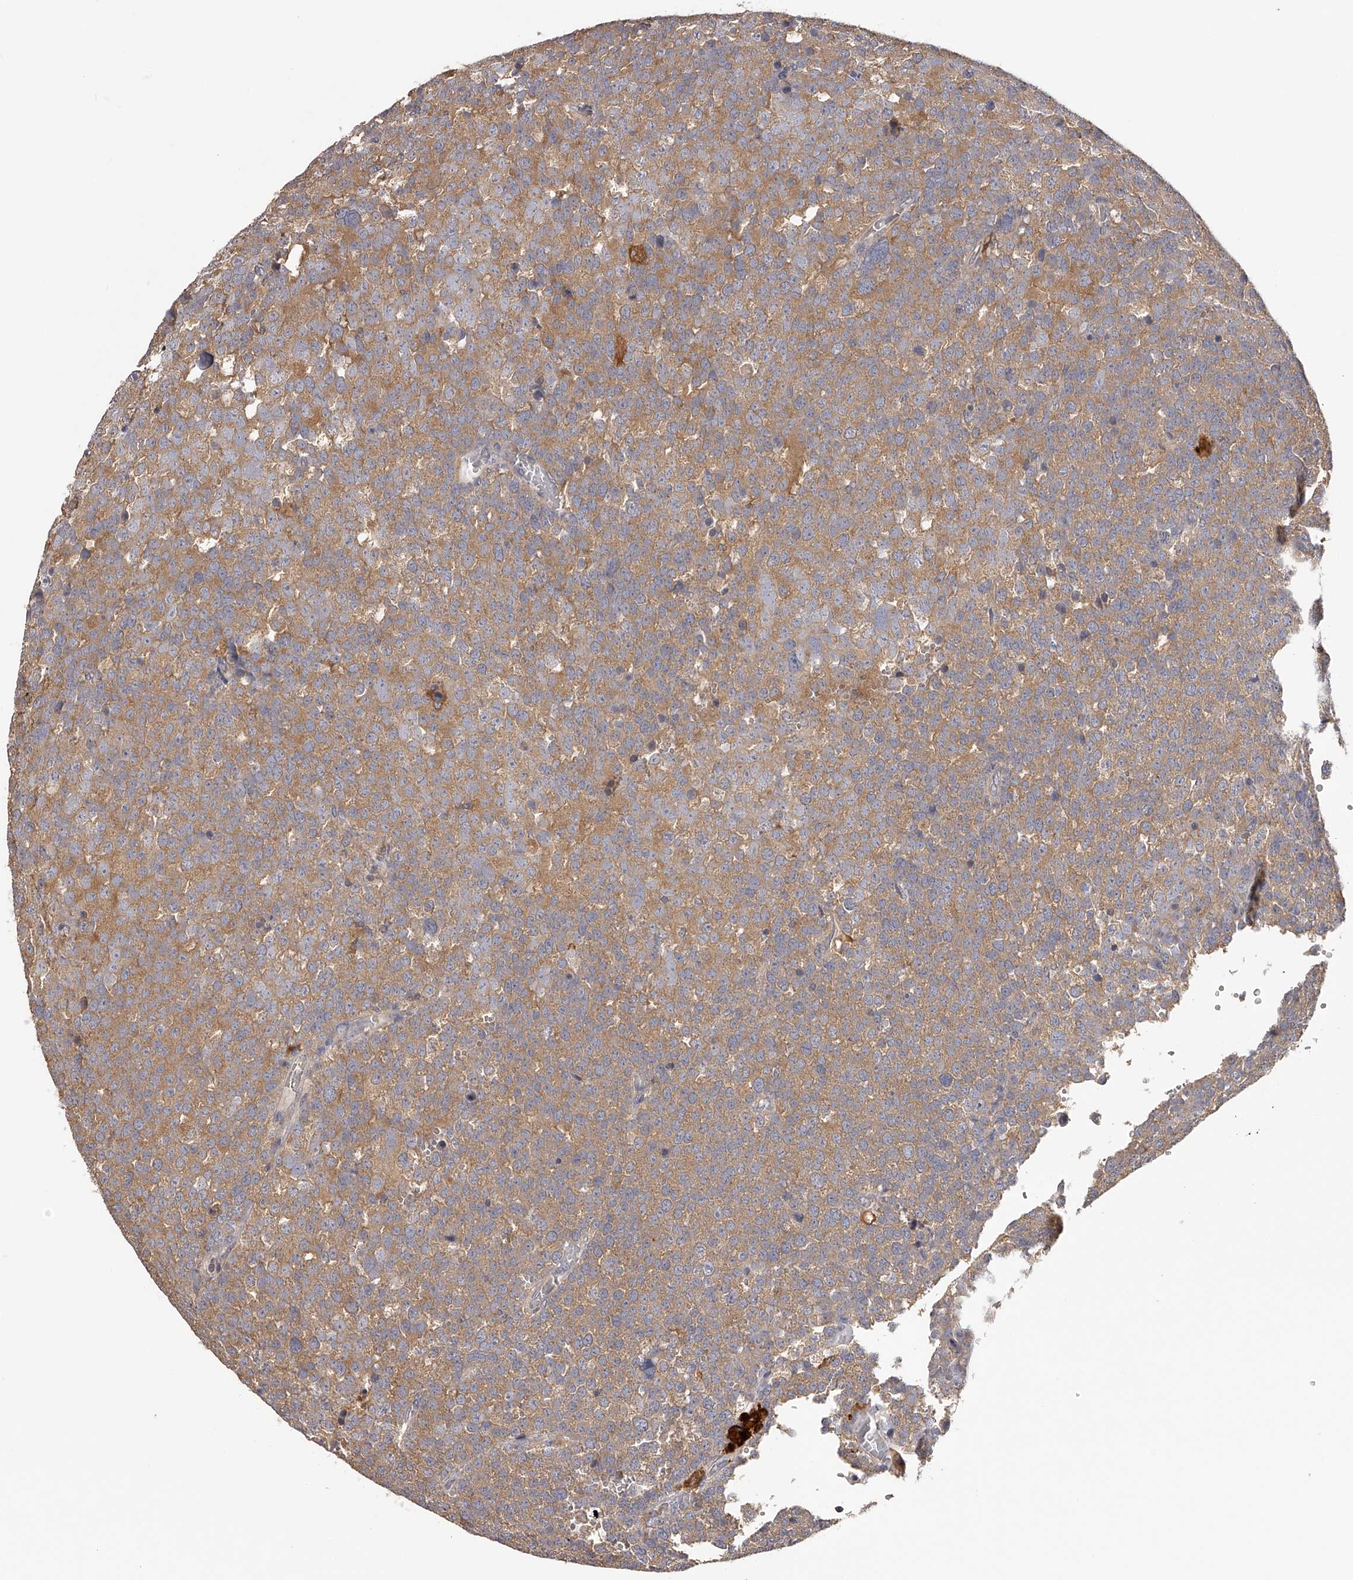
{"staining": {"intensity": "moderate", "quantity": ">75%", "location": "cytoplasmic/membranous"}, "tissue": "testis cancer", "cell_type": "Tumor cells", "image_type": "cancer", "snomed": [{"axis": "morphology", "description": "Seminoma, NOS"}, {"axis": "topography", "description": "Testis"}], "caption": "Protein staining by immunohistochemistry (IHC) reveals moderate cytoplasmic/membranous expression in about >75% of tumor cells in testis cancer (seminoma).", "gene": "TNN", "patient": {"sex": "male", "age": 71}}